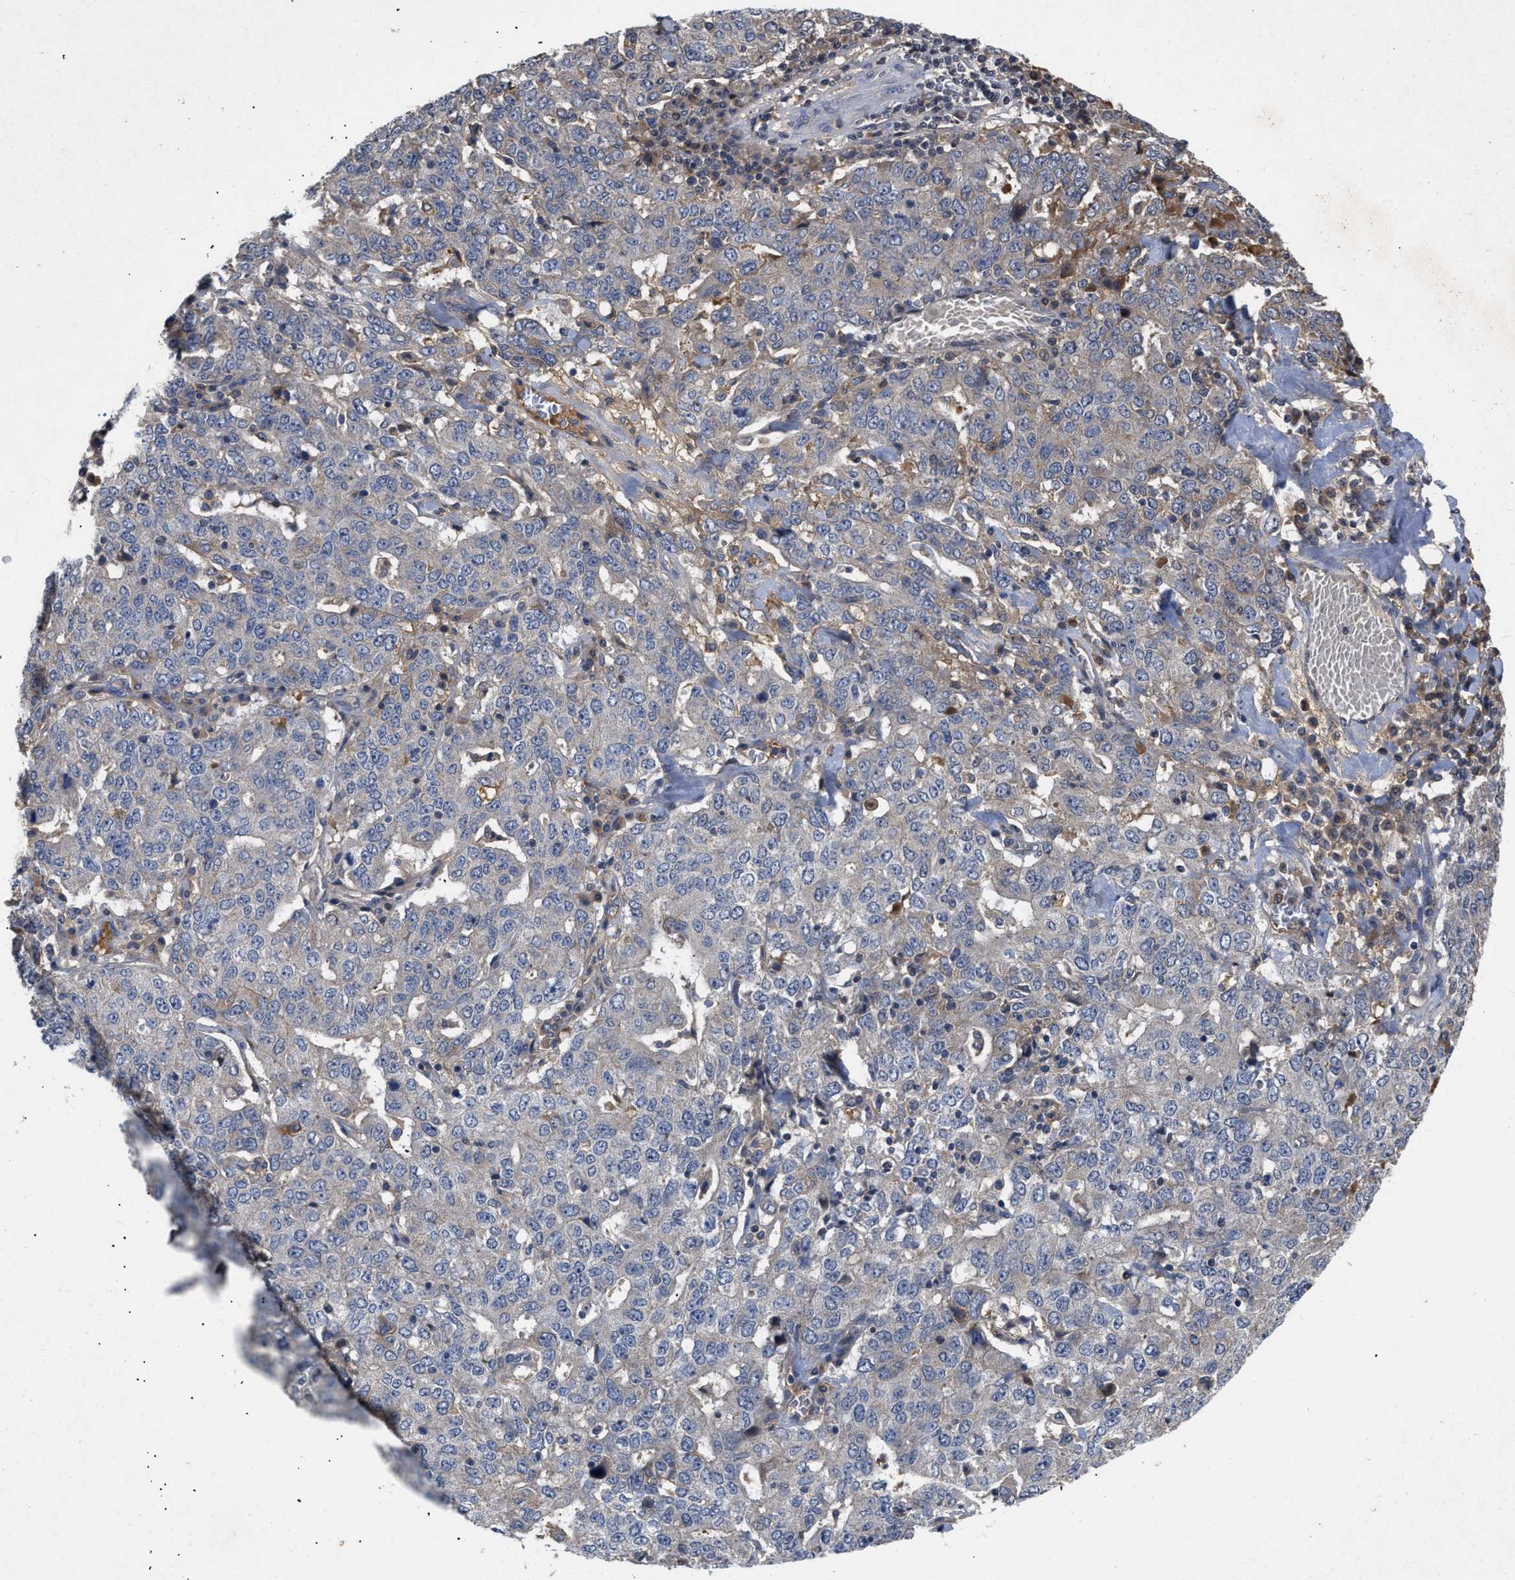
{"staining": {"intensity": "weak", "quantity": "25%-75%", "location": "cytoplasmic/membranous"}, "tissue": "ovarian cancer", "cell_type": "Tumor cells", "image_type": "cancer", "snomed": [{"axis": "morphology", "description": "Carcinoma, endometroid"}, {"axis": "topography", "description": "Ovary"}], "caption": "Protein expression analysis of human endometroid carcinoma (ovarian) reveals weak cytoplasmic/membranous staining in approximately 25%-75% of tumor cells.", "gene": "VPS4A", "patient": {"sex": "female", "age": 62}}